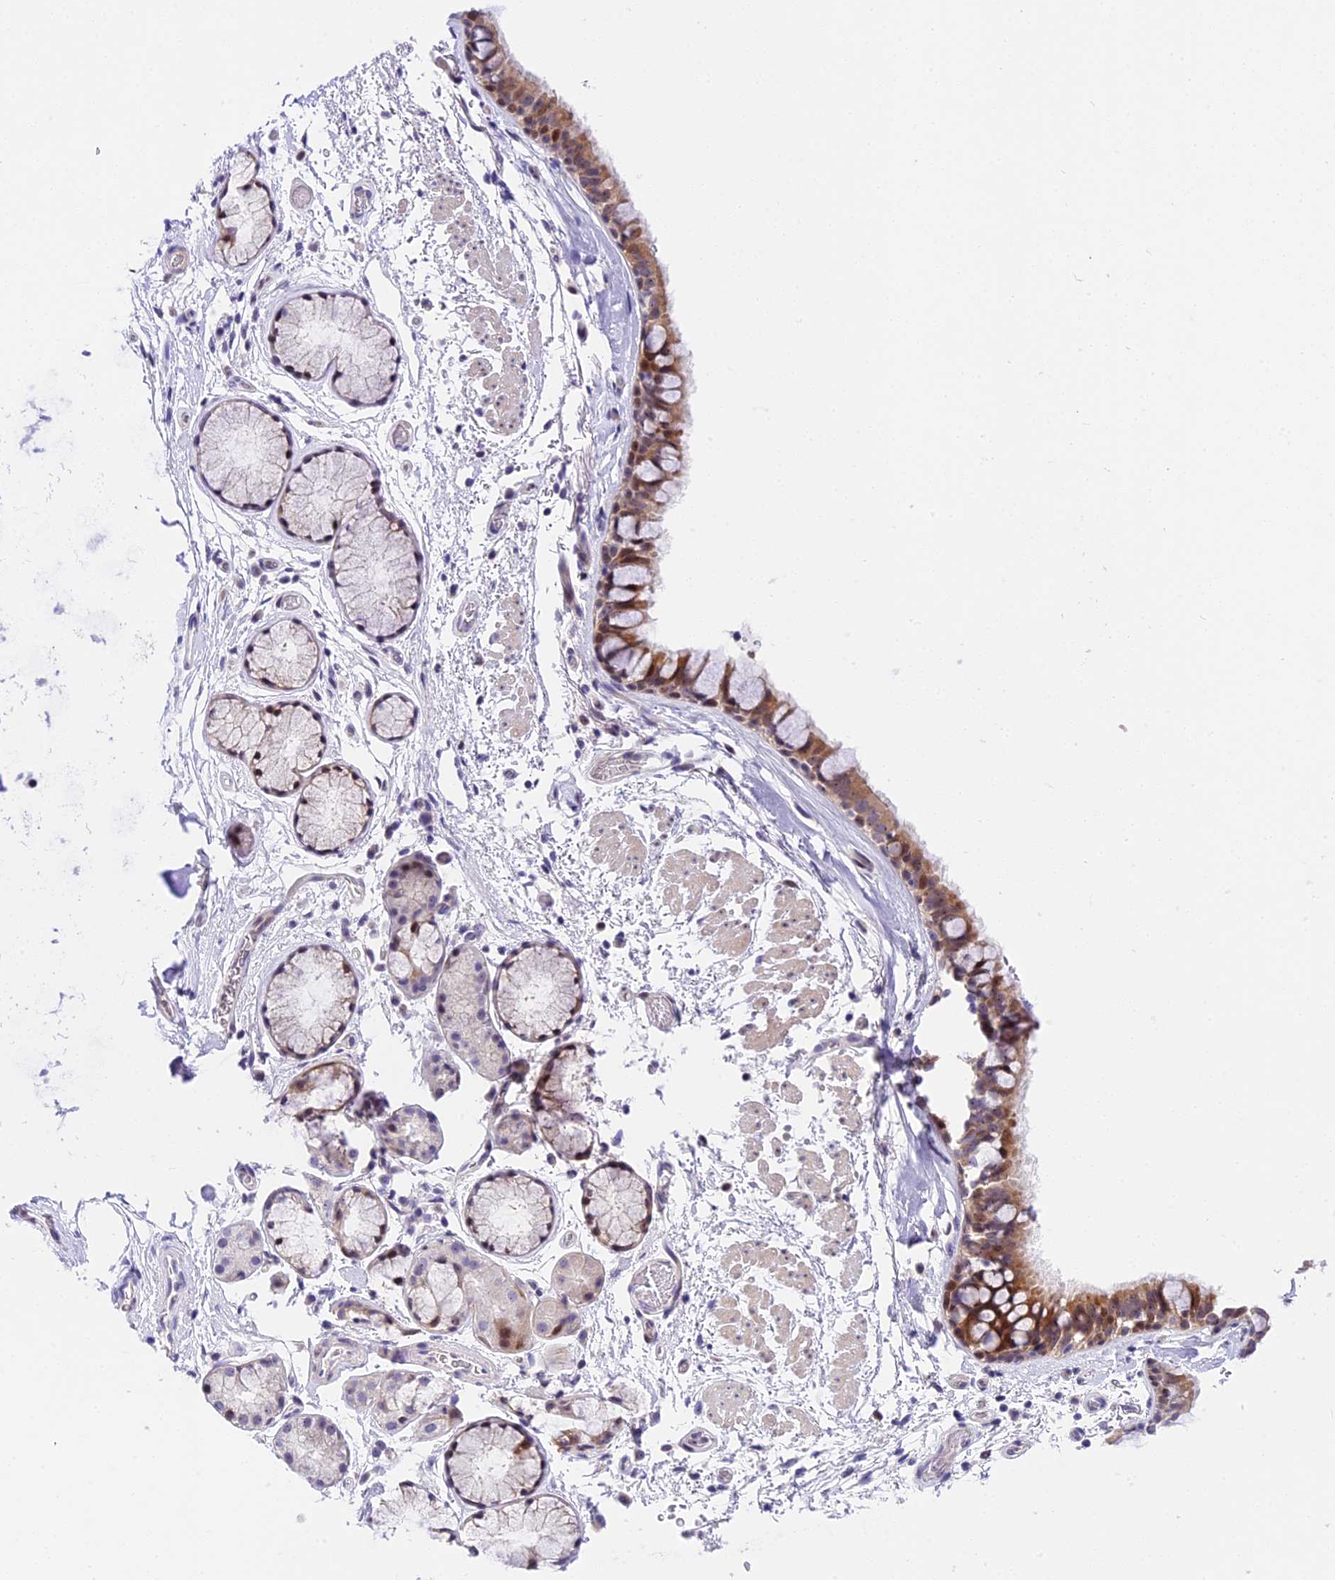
{"staining": {"intensity": "moderate", "quantity": ">75%", "location": "cytoplasmic/membranous,nuclear"}, "tissue": "bronchus", "cell_type": "Respiratory epithelial cells", "image_type": "normal", "snomed": [{"axis": "morphology", "description": "Normal tissue, NOS"}, {"axis": "topography", "description": "Bronchus"}], "caption": "Immunohistochemistry histopathology image of unremarkable bronchus stained for a protein (brown), which shows medium levels of moderate cytoplasmic/membranous,nuclear positivity in approximately >75% of respiratory epithelial cells.", "gene": "MIDN", "patient": {"sex": "male", "age": 65}}